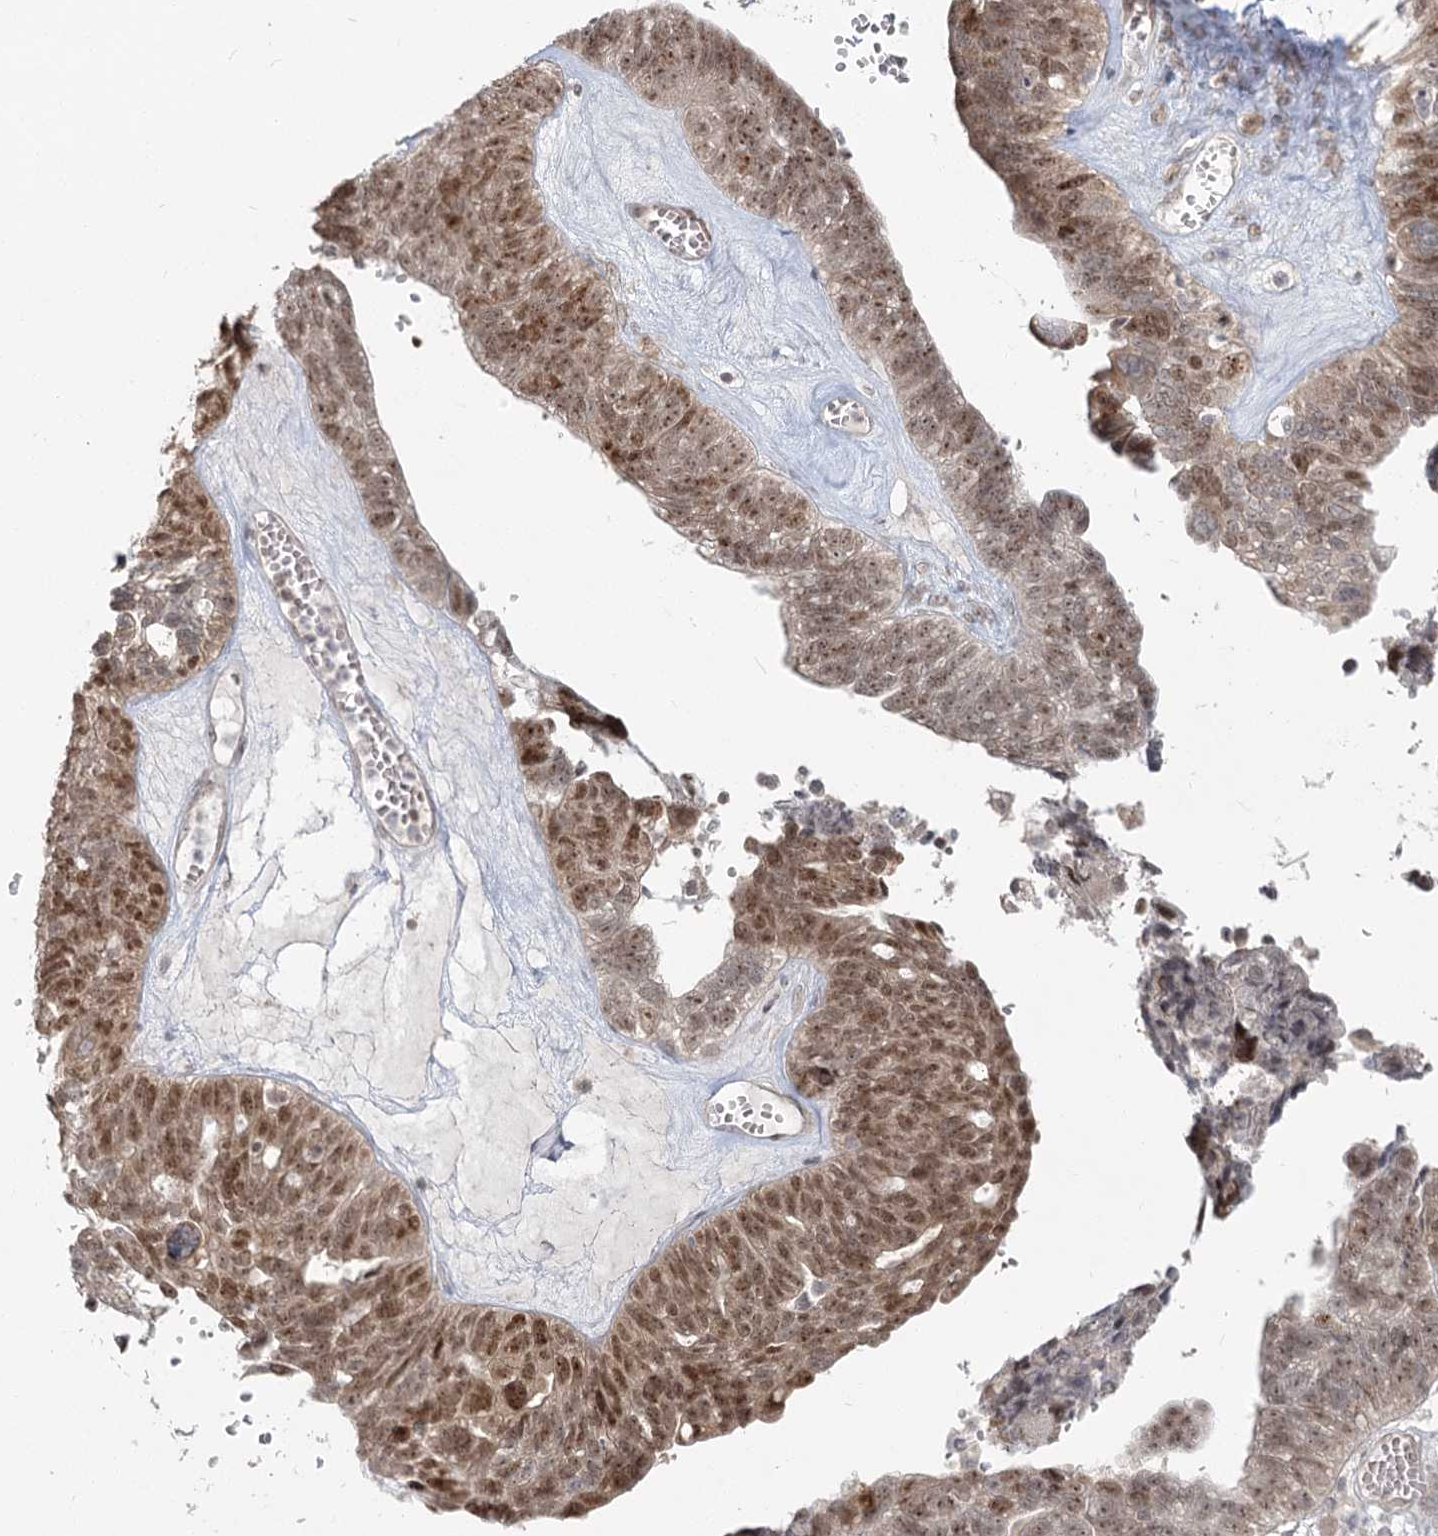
{"staining": {"intensity": "moderate", "quantity": ">75%", "location": "cytoplasmic/membranous,nuclear"}, "tissue": "ovarian cancer", "cell_type": "Tumor cells", "image_type": "cancer", "snomed": [{"axis": "morphology", "description": "Cystadenocarcinoma, serous, NOS"}, {"axis": "topography", "description": "Ovary"}], "caption": "Serous cystadenocarcinoma (ovarian) stained for a protein shows moderate cytoplasmic/membranous and nuclear positivity in tumor cells.", "gene": "R3HCC1L", "patient": {"sex": "female", "age": 79}}